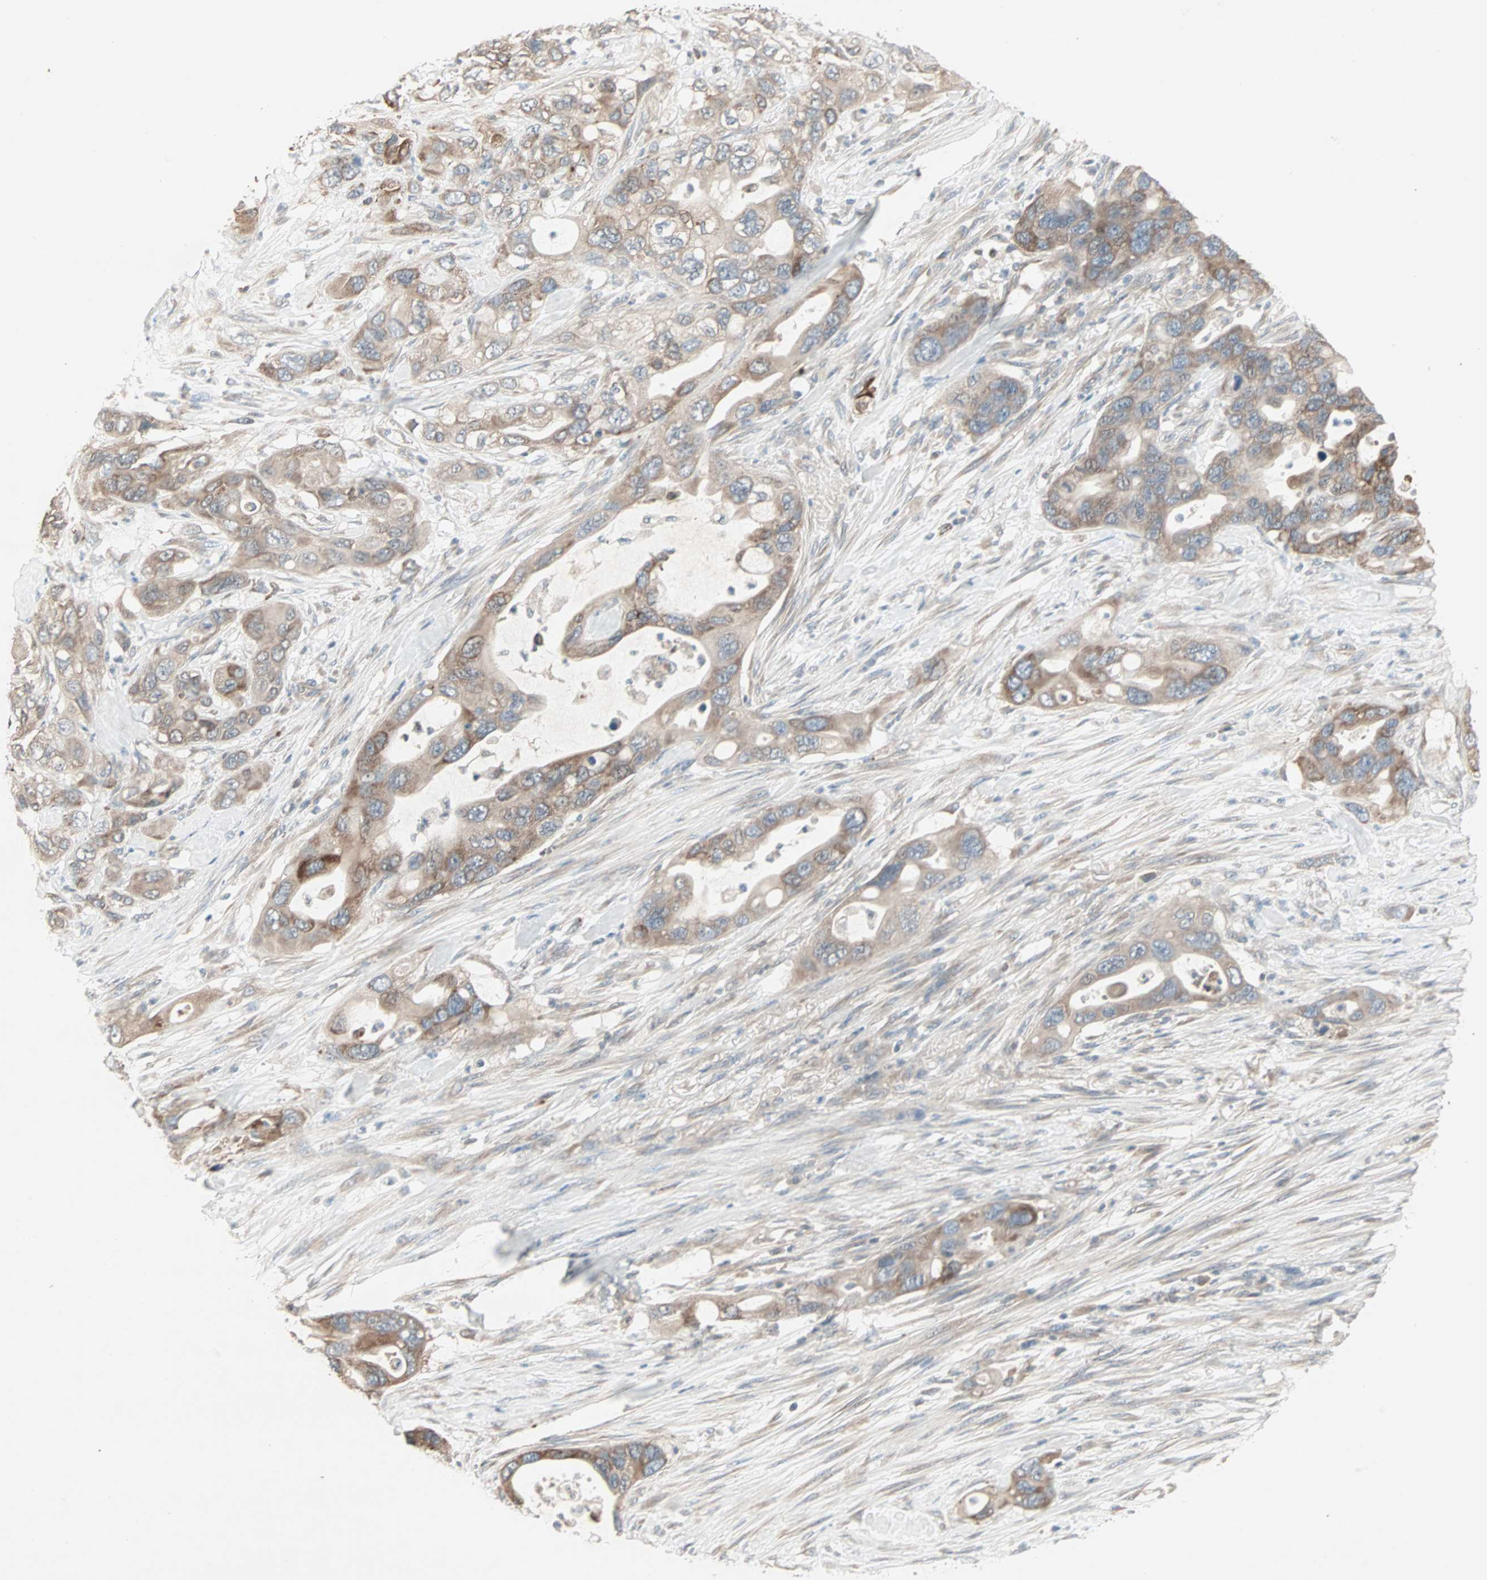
{"staining": {"intensity": "moderate", "quantity": "25%-75%", "location": "cytoplasmic/membranous"}, "tissue": "pancreatic cancer", "cell_type": "Tumor cells", "image_type": "cancer", "snomed": [{"axis": "morphology", "description": "Adenocarcinoma, NOS"}, {"axis": "topography", "description": "Pancreas"}], "caption": "The photomicrograph reveals a brown stain indicating the presence of a protein in the cytoplasmic/membranous of tumor cells in pancreatic adenocarcinoma.", "gene": "JMJD7-PLA2G4B", "patient": {"sex": "female", "age": 71}}